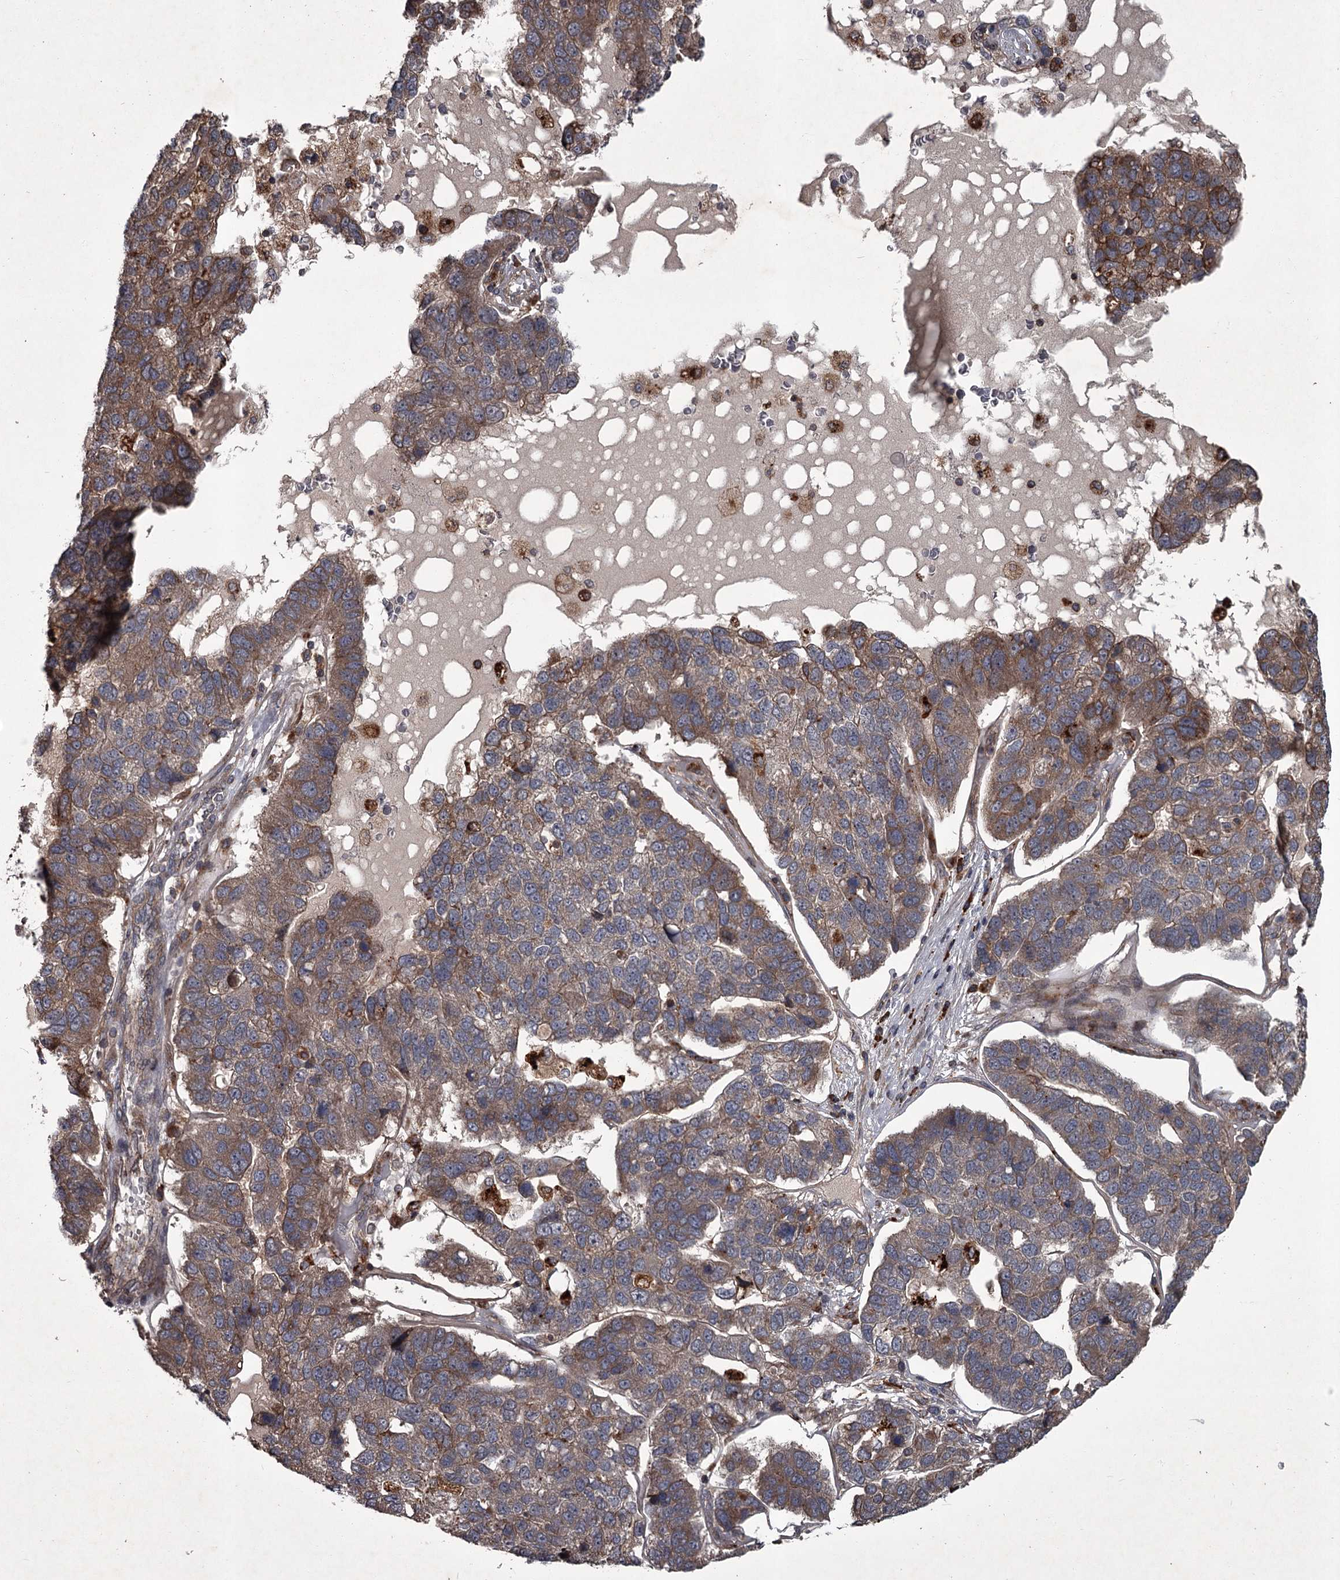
{"staining": {"intensity": "weak", "quantity": ">75%", "location": "cytoplasmic/membranous"}, "tissue": "pancreatic cancer", "cell_type": "Tumor cells", "image_type": "cancer", "snomed": [{"axis": "morphology", "description": "Adenocarcinoma, NOS"}, {"axis": "topography", "description": "Pancreas"}], "caption": "Protein analysis of adenocarcinoma (pancreatic) tissue demonstrates weak cytoplasmic/membranous staining in approximately >75% of tumor cells. The staining was performed using DAB to visualize the protein expression in brown, while the nuclei were stained in blue with hematoxylin (Magnification: 20x).", "gene": "UNC93B1", "patient": {"sex": "female", "age": 61}}